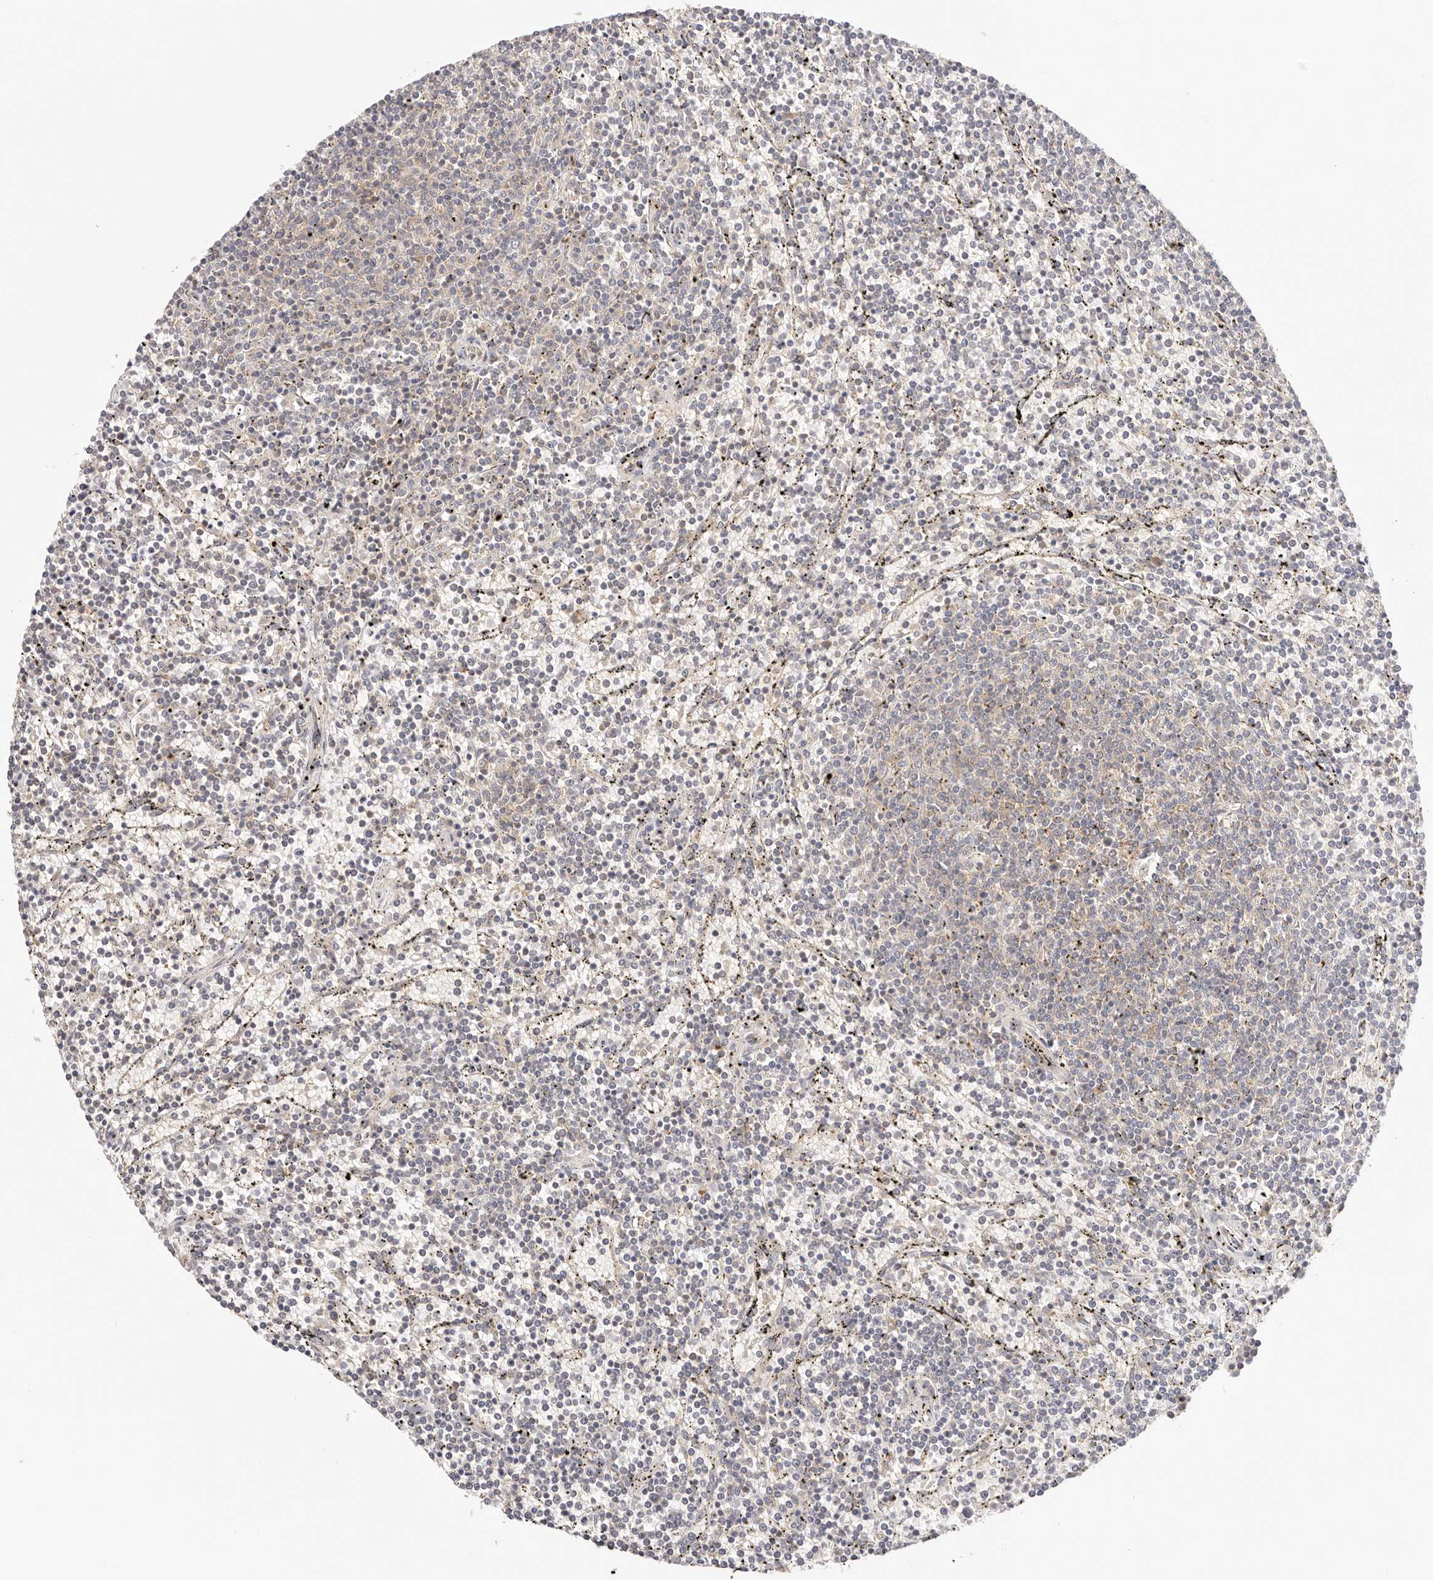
{"staining": {"intensity": "weak", "quantity": "<25%", "location": "cytoplasmic/membranous"}, "tissue": "lymphoma", "cell_type": "Tumor cells", "image_type": "cancer", "snomed": [{"axis": "morphology", "description": "Malignant lymphoma, non-Hodgkin's type, Low grade"}, {"axis": "topography", "description": "Spleen"}], "caption": "Protein analysis of lymphoma displays no significant positivity in tumor cells.", "gene": "KCMF1", "patient": {"sex": "female", "age": 50}}